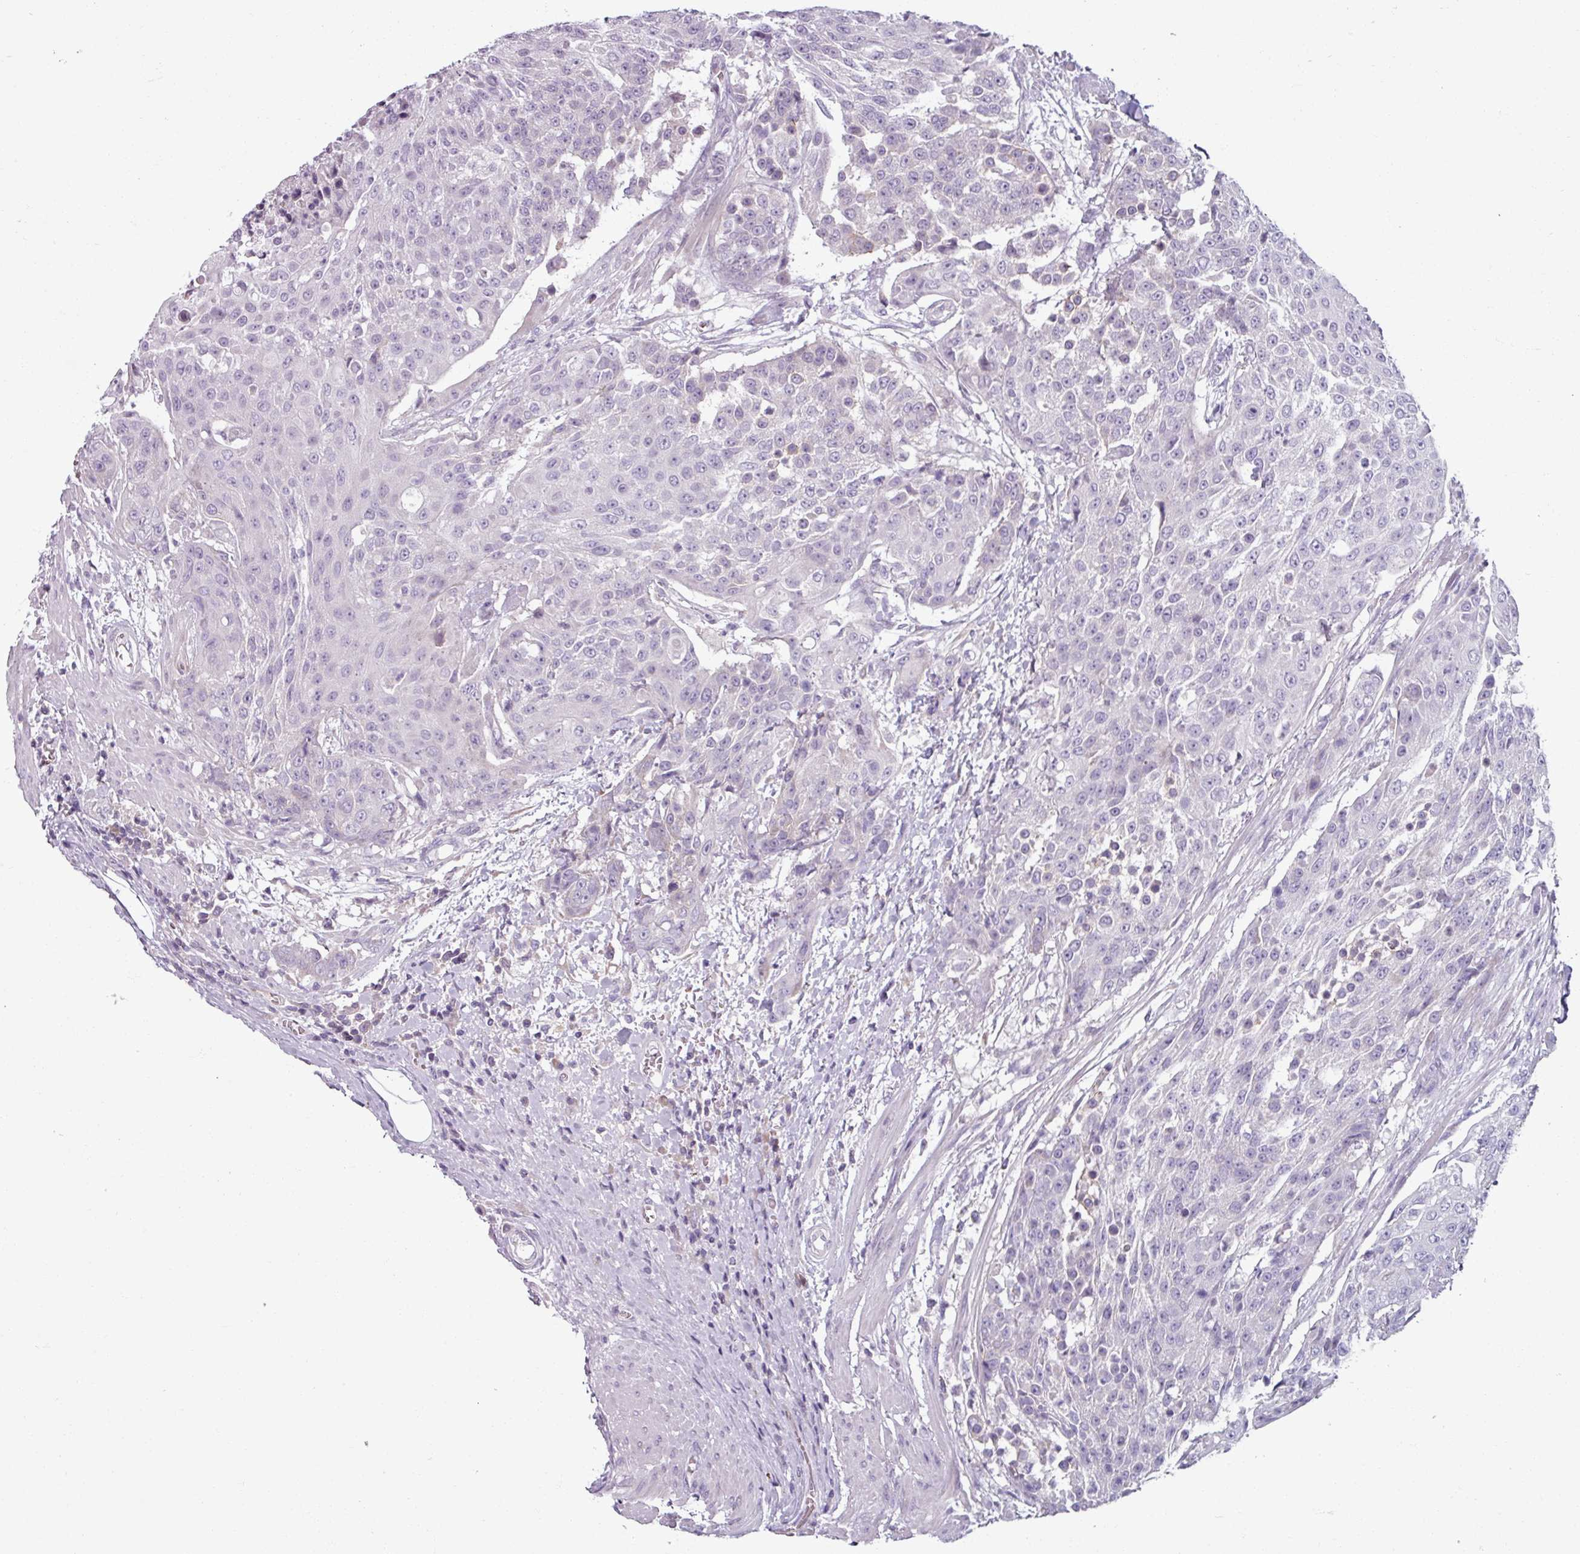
{"staining": {"intensity": "negative", "quantity": "none", "location": "none"}, "tissue": "urothelial cancer", "cell_type": "Tumor cells", "image_type": "cancer", "snomed": [{"axis": "morphology", "description": "Urothelial carcinoma, High grade"}, {"axis": "topography", "description": "Urinary bladder"}], "caption": "IHC micrograph of human urothelial cancer stained for a protein (brown), which demonstrates no expression in tumor cells.", "gene": "SMIM11", "patient": {"sex": "female", "age": 63}}